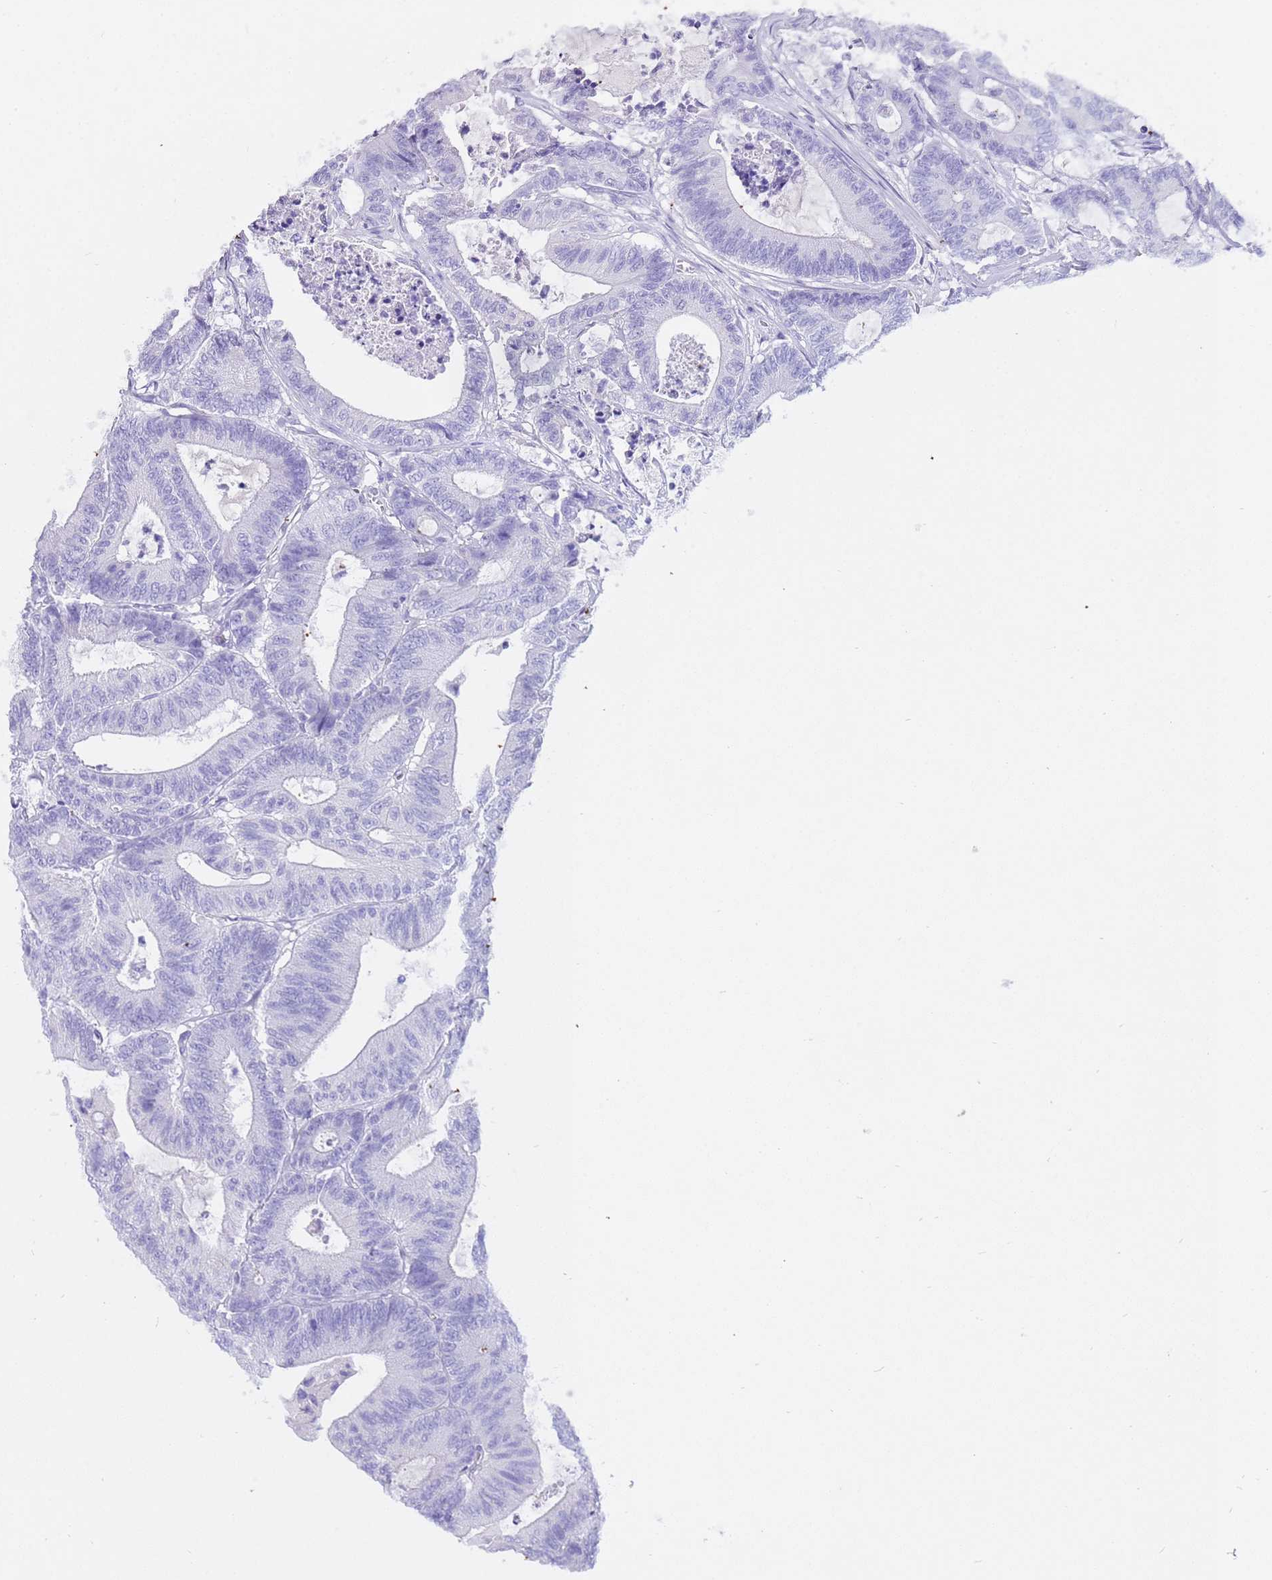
{"staining": {"intensity": "negative", "quantity": "none", "location": "none"}, "tissue": "colorectal cancer", "cell_type": "Tumor cells", "image_type": "cancer", "snomed": [{"axis": "morphology", "description": "Adenocarcinoma, NOS"}, {"axis": "topography", "description": "Colon"}], "caption": "High magnification brightfield microscopy of adenocarcinoma (colorectal) stained with DAB (brown) and counterstained with hematoxylin (blue): tumor cells show no significant expression.", "gene": "CPB1", "patient": {"sex": "female", "age": 84}}